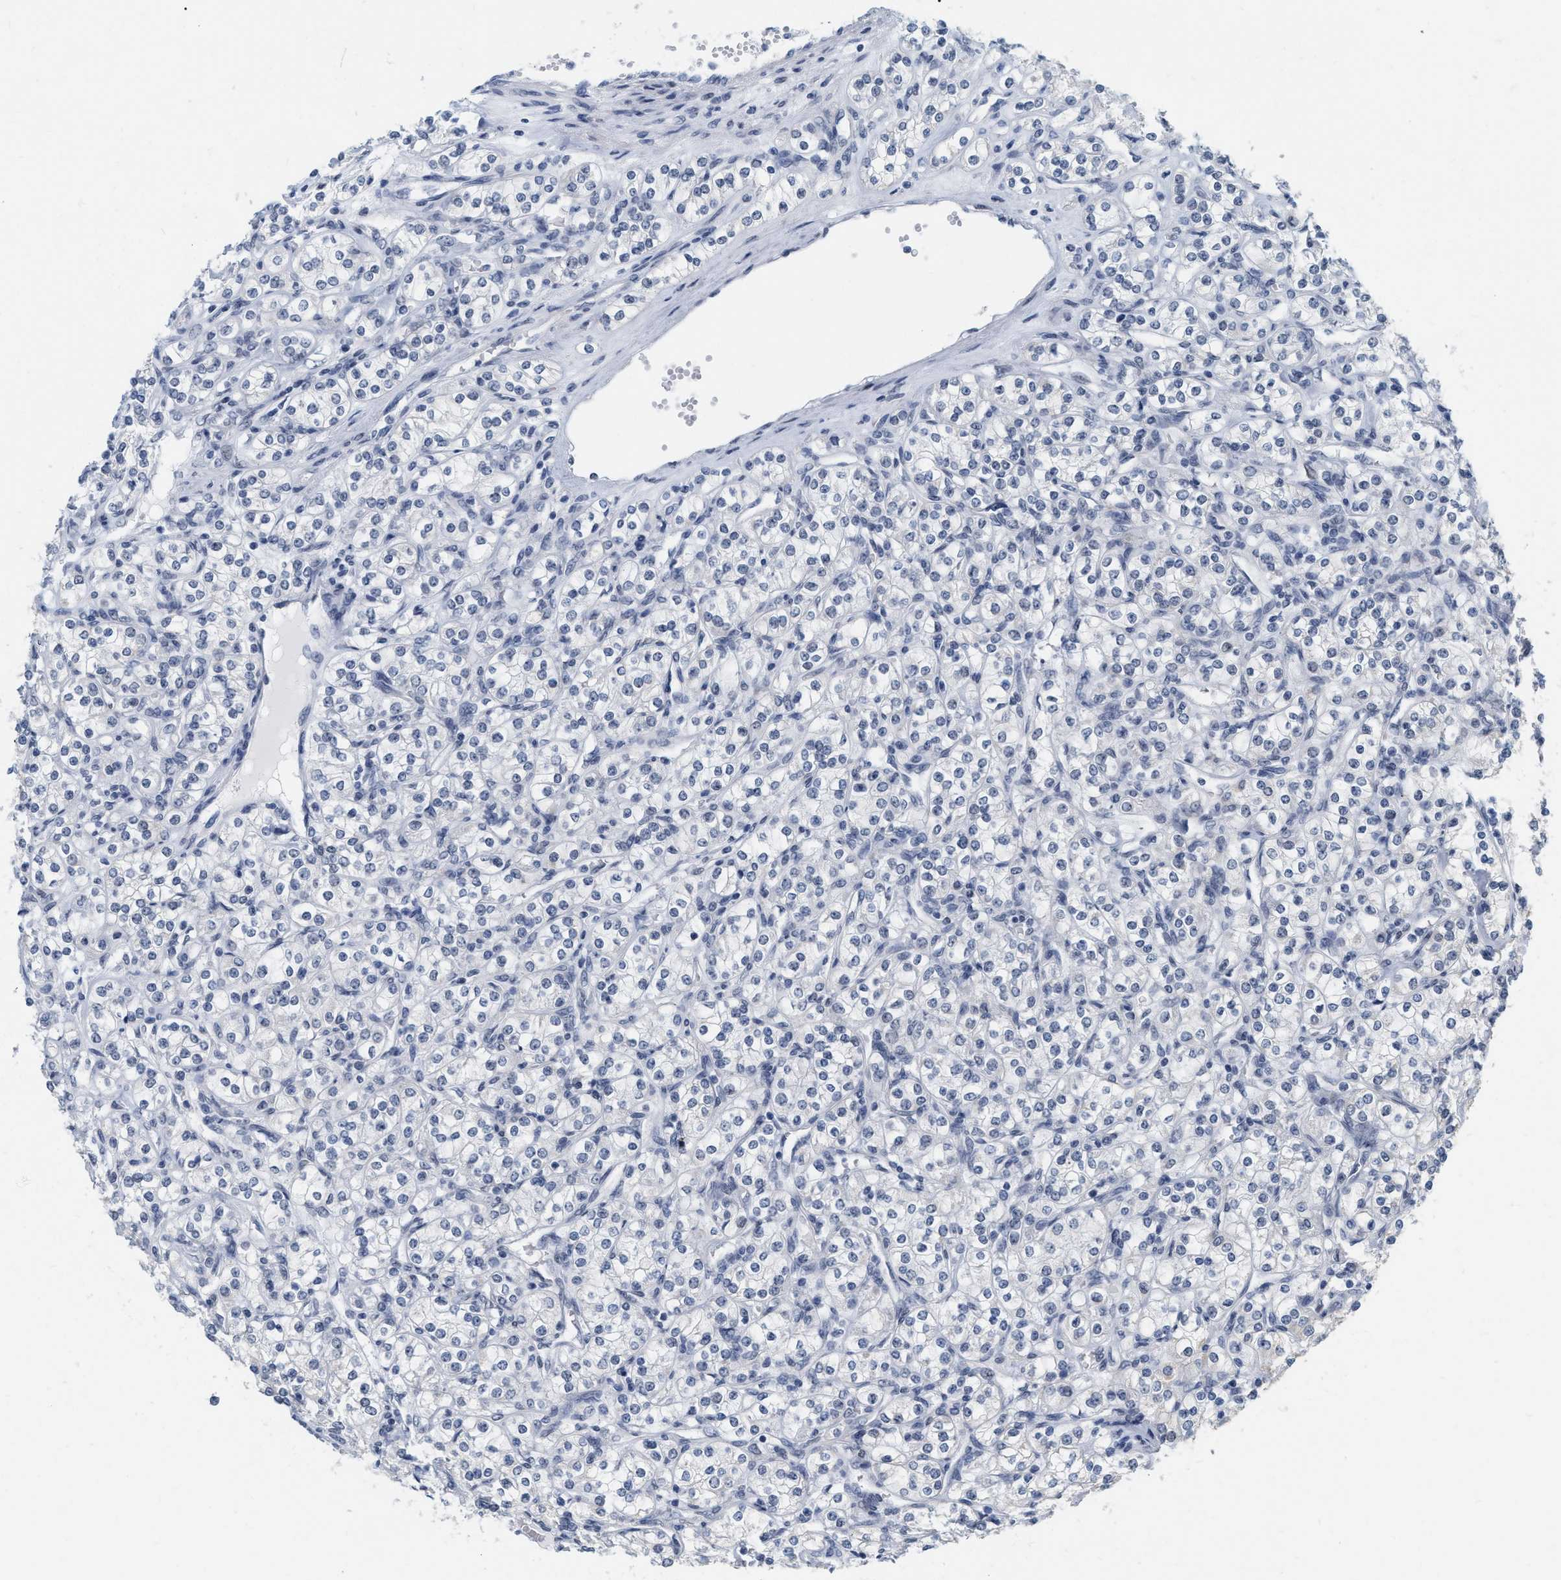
{"staining": {"intensity": "negative", "quantity": "none", "location": "none"}, "tissue": "renal cancer", "cell_type": "Tumor cells", "image_type": "cancer", "snomed": [{"axis": "morphology", "description": "Adenocarcinoma, NOS"}, {"axis": "topography", "description": "Kidney"}], "caption": "Renal cancer was stained to show a protein in brown. There is no significant expression in tumor cells.", "gene": "XIRP1", "patient": {"sex": "male", "age": 77}}